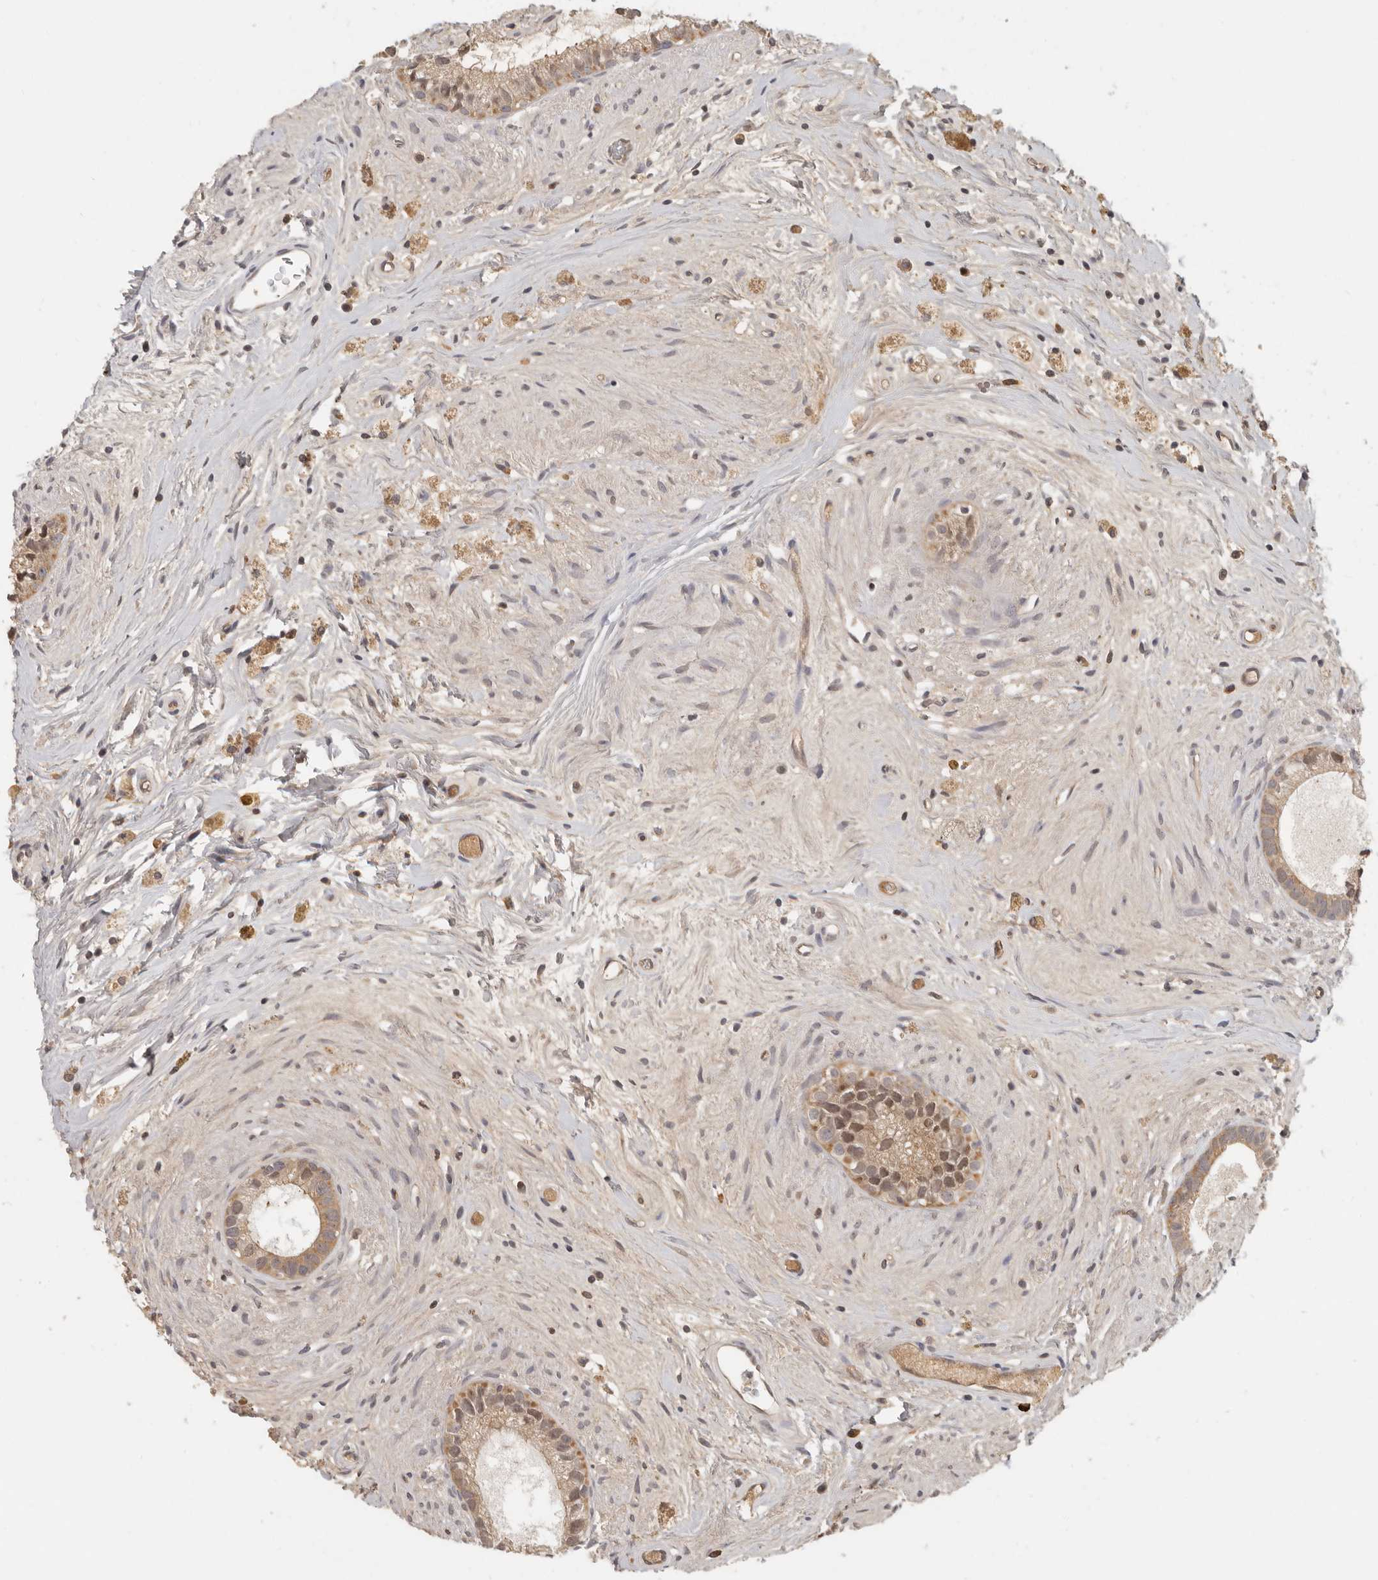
{"staining": {"intensity": "moderate", "quantity": ">75%", "location": "cytoplasmic/membranous"}, "tissue": "epididymis", "cell_type": "Glandular cells", "image_type": "normal", "snomed": [{"axis": "morphology", "description": "Normal tissue, NOS"}, {"axis": "topography", "description": "Epididymis"}], "caption": "An immunohistochemistry histopathology image of unremarkable tissue is shown. Protein staining in brown labels moderate cytoplasmic/membranous positivity in epididymis within glandular cells.", "gene": "PSMA5", "patient": {"sex": "male", "age": 80}}